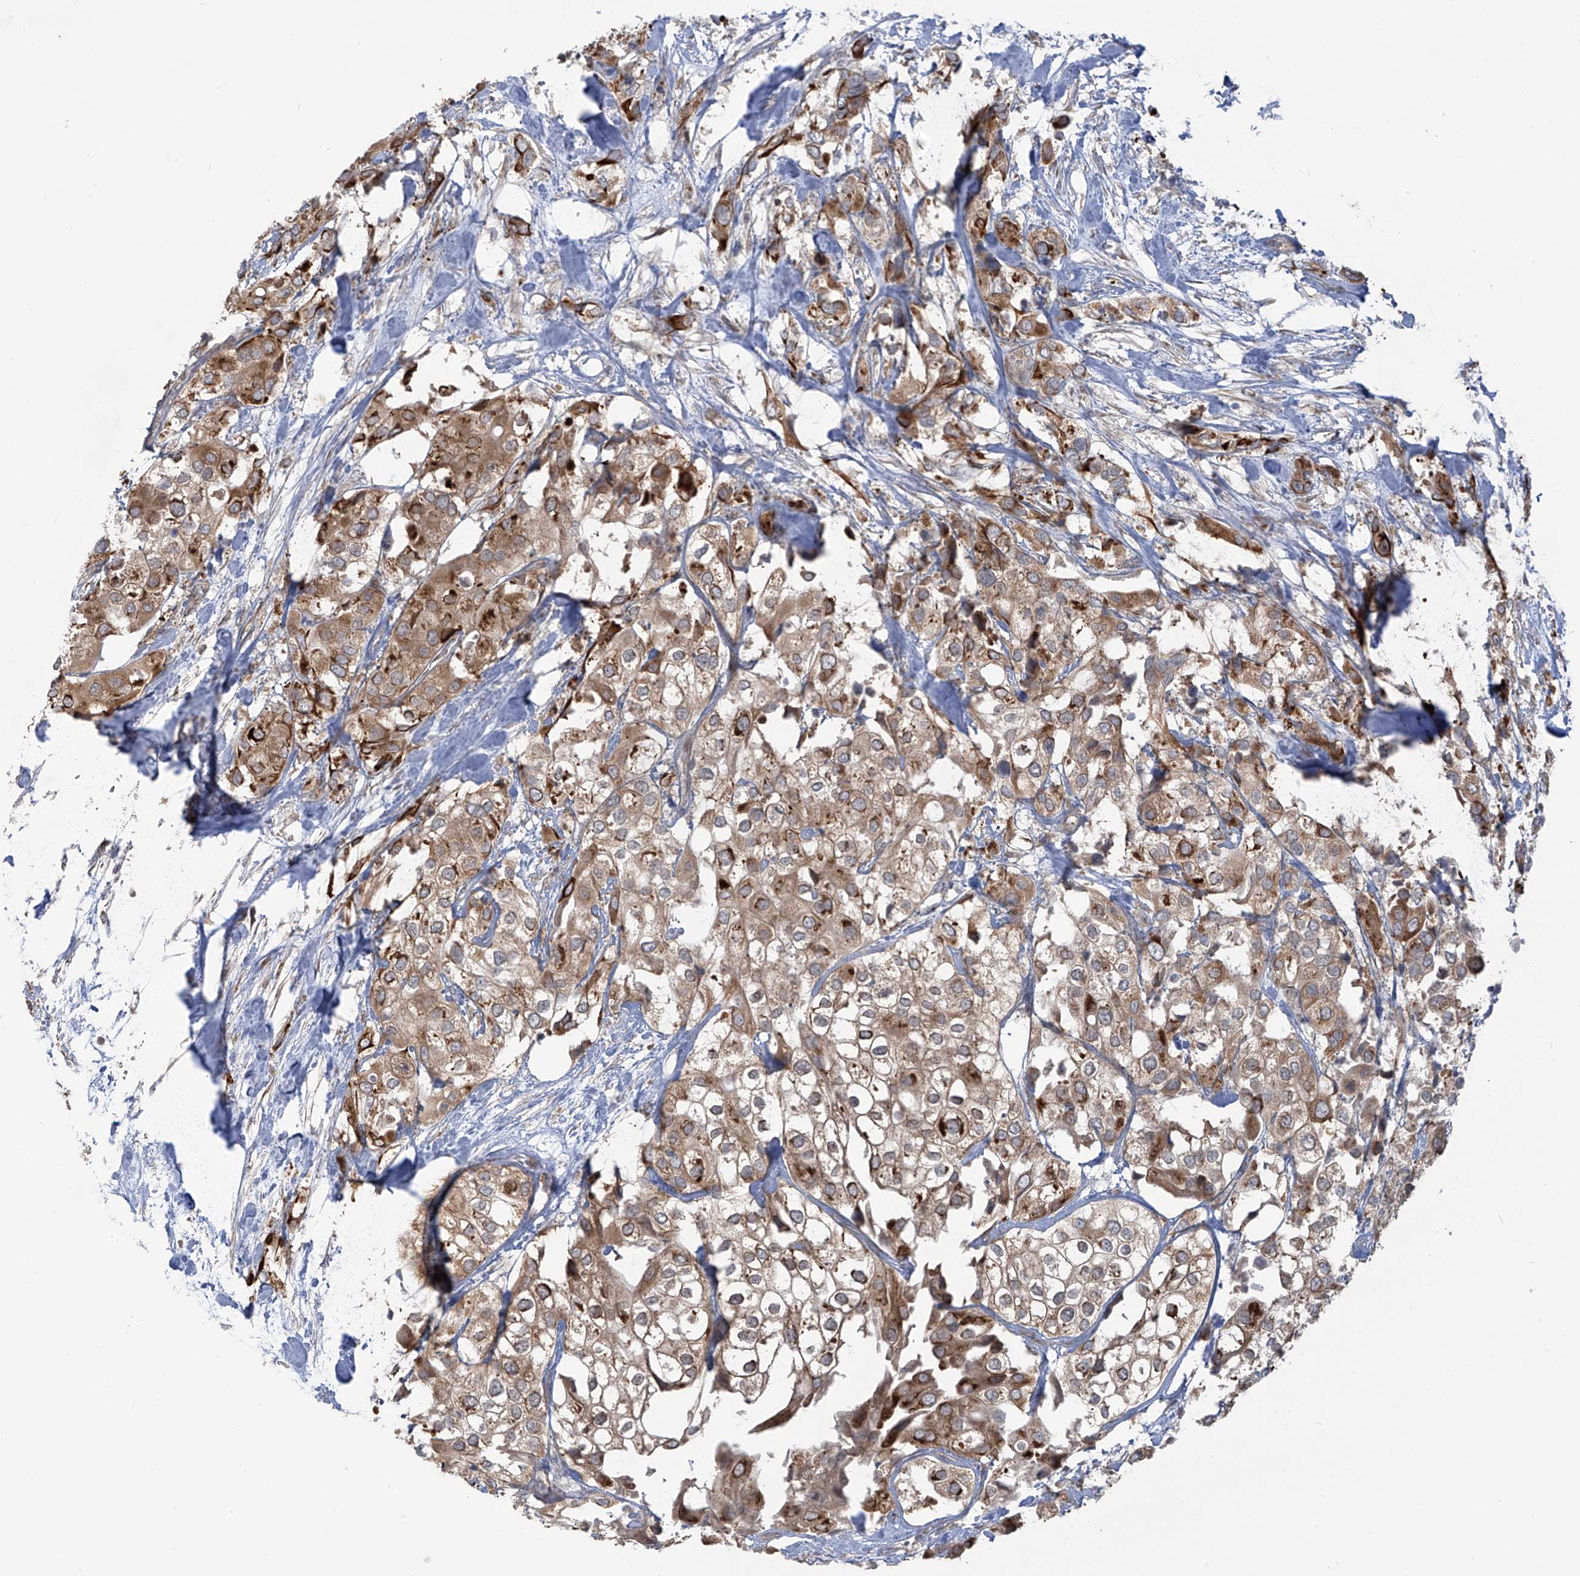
{"staining": {"intensity": "moderate", "quantity": ">75%", "location": "cytoplasmic/membranous"}, "tissue": "urothelial cancer", "cell_type": "Tumor cells", "image_type": "cancer", "snomed": [{"axis": "morphology", "description": "Urothelial carcinoma, High grade"}, {"axis": "topography", "description": "Urinary bladder"}], "caption": "Urothelial cancer stained for a protein demonstrates moderate cytoplasmic/membranous positivity in tumor cells.", "gene": "TRIM67", "patient": {"sex": "male", "age": 64}}